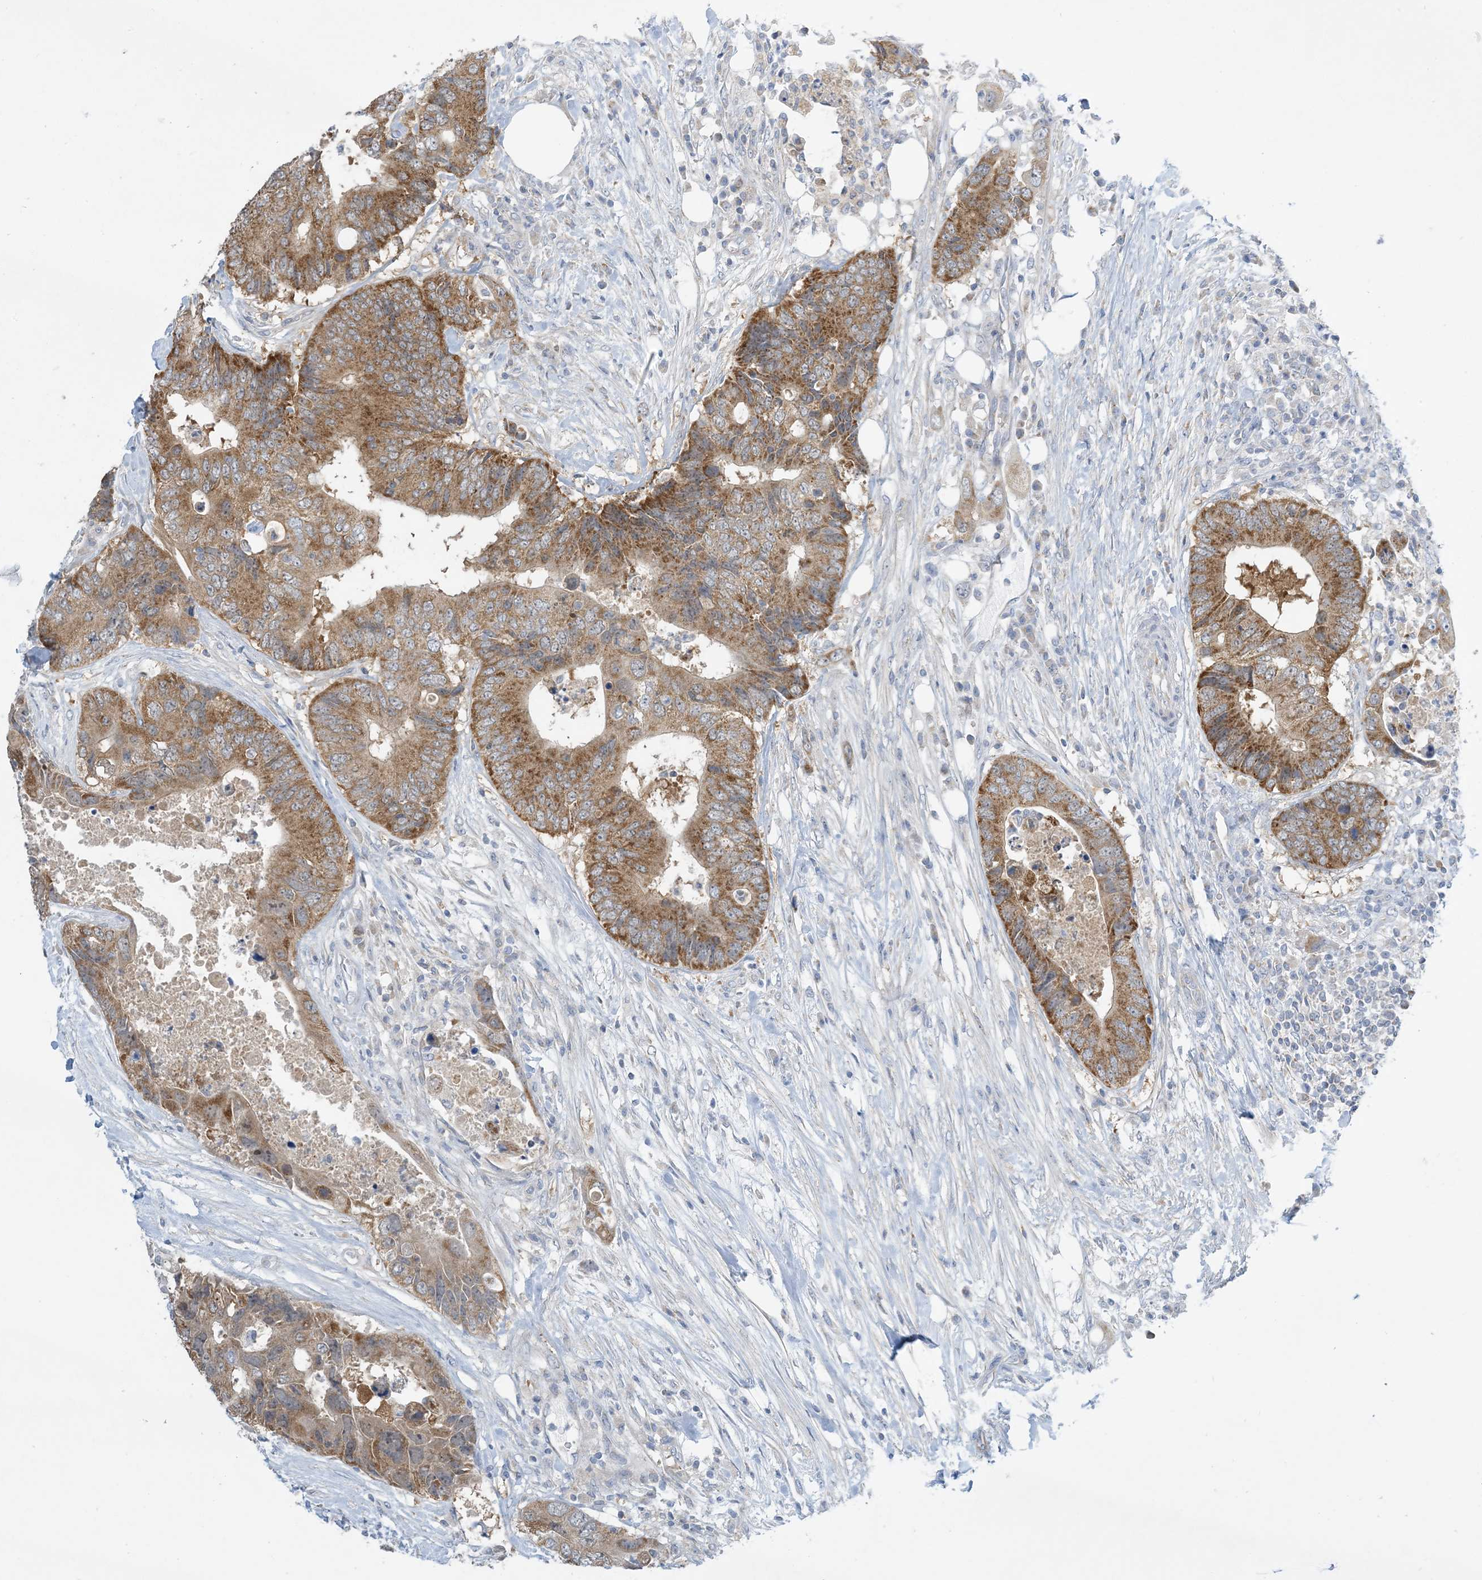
{"staining": {"intensity": "moderate", "quantity": ">75%", "location": "cytoplasmic/membranous"}, "tissue": "colorectal cancer", "cell_type": "Tumor cells", "image_type": "cancer", "snomed": [{"axis": "morphology", "description": "Adenocarcinoma, NOS"}, {"axis": "topography", "description": "Colon"}], "caption": "Immunohistochemical staining of colorectal adenocarcinoma exhibits medium levels of moderate cytoplasmic/membranous protein positivity in about >75% of tumor cells.", "gene": "MRPS18A", "patient": {"sex": "male", "age": 71}}